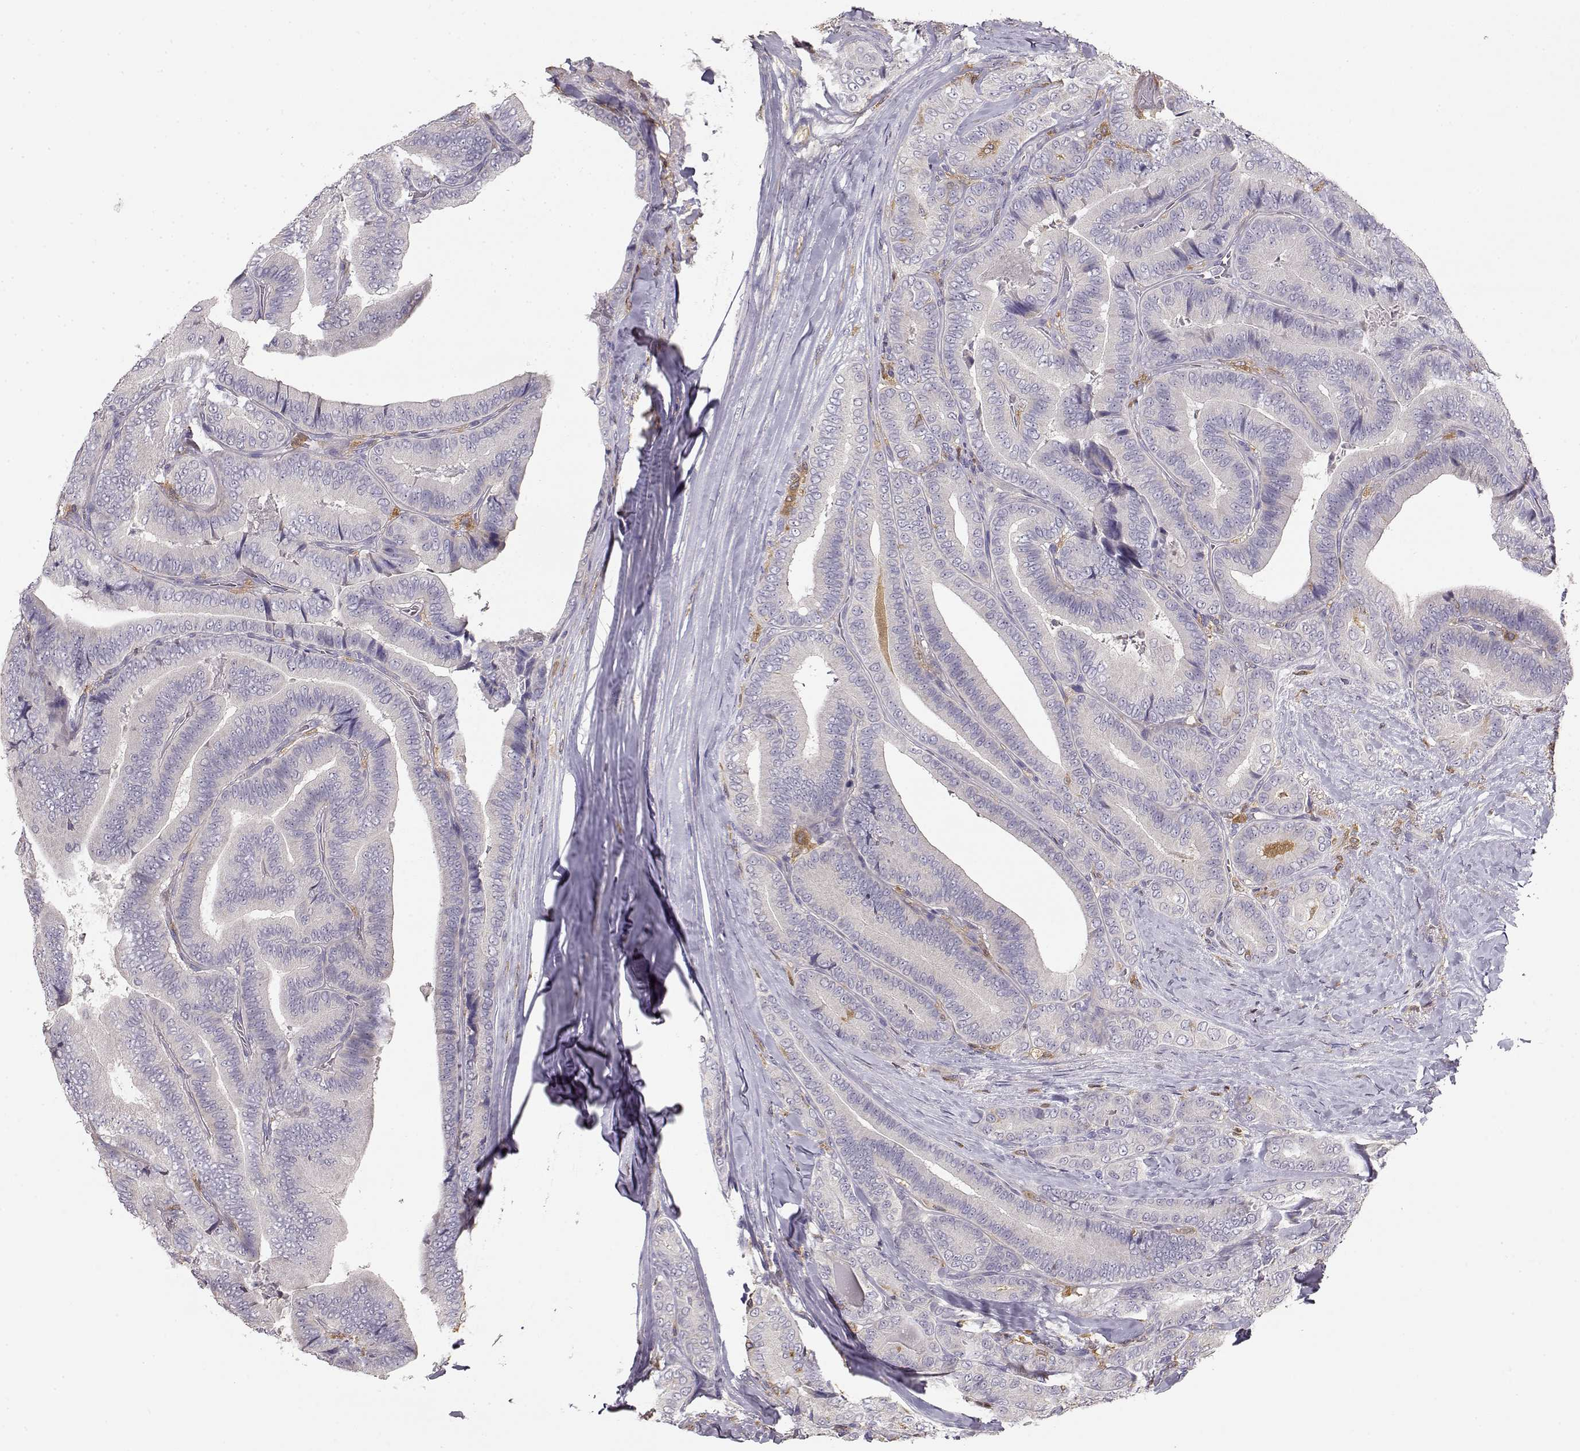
{"staining": {"intensity": "negative", "quantity": "none", "location": "none"}, "tissue": "thyroid cancer", "cell_type": "Tumor cells", "image_type": "cancer", "snomed": [{"axis": "morphology", "description": "Papillary adenocarcinoma, NOS"}, {"axis": "topography", "description": "Thyroid gland"}], "caption": "Micrograph shows no significant protein staining in tumor cells of thyroid papillary adenocarcinoma.", "gene": "VAV1", "patient": {"sex": "male", "age": 61}}